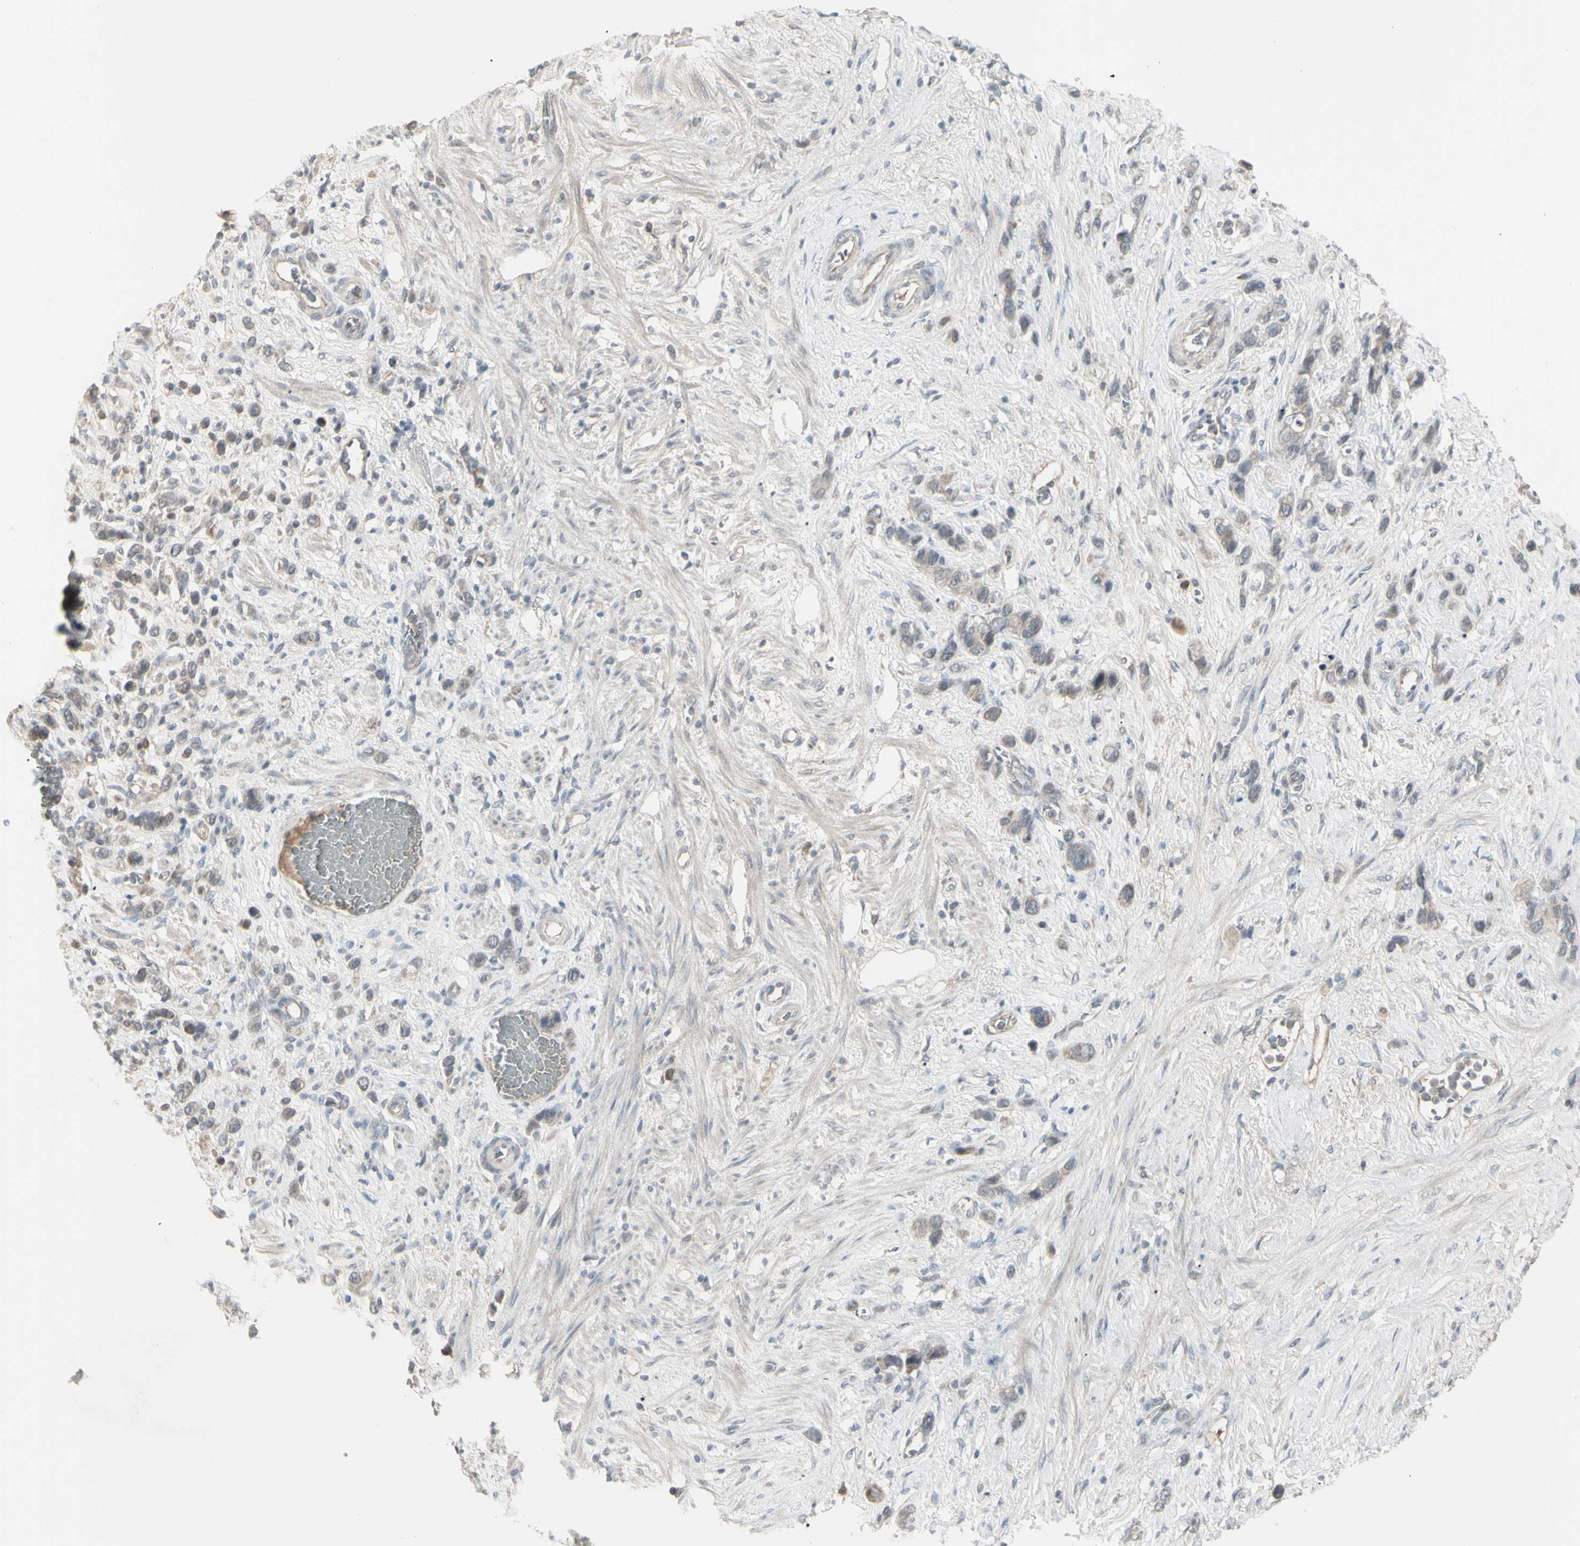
{"staining": {"intensity": "weak", "quantity": "25%-75%", "location": "cytoplasmic/membranous"}, "tissue": "stomach cancer", "cell_type": "Tumor cells", "image_type": "cancer", "snomed": [{"axis": "morphology", "description": "Adenocarcinoma, NOS"}, {"axis": "morphology", "description": "Adenocarcinoma, High grade"}, {"axis": "topography", "description": "Stomach, upper"}, {"axis": "topography", "description": "Stomach, lower"}], "caption": "Immunohistochemistry photomicrograph of adenocarcinoma (high-grade) (stomach) stained for a protein (brown), which demonstrates low levels of weak cytoplasmic/membranous positivity in about 25%-75% of tumor cells.", "gene": "PIAS4", "patient": {"sex": "female", "age": 65}}